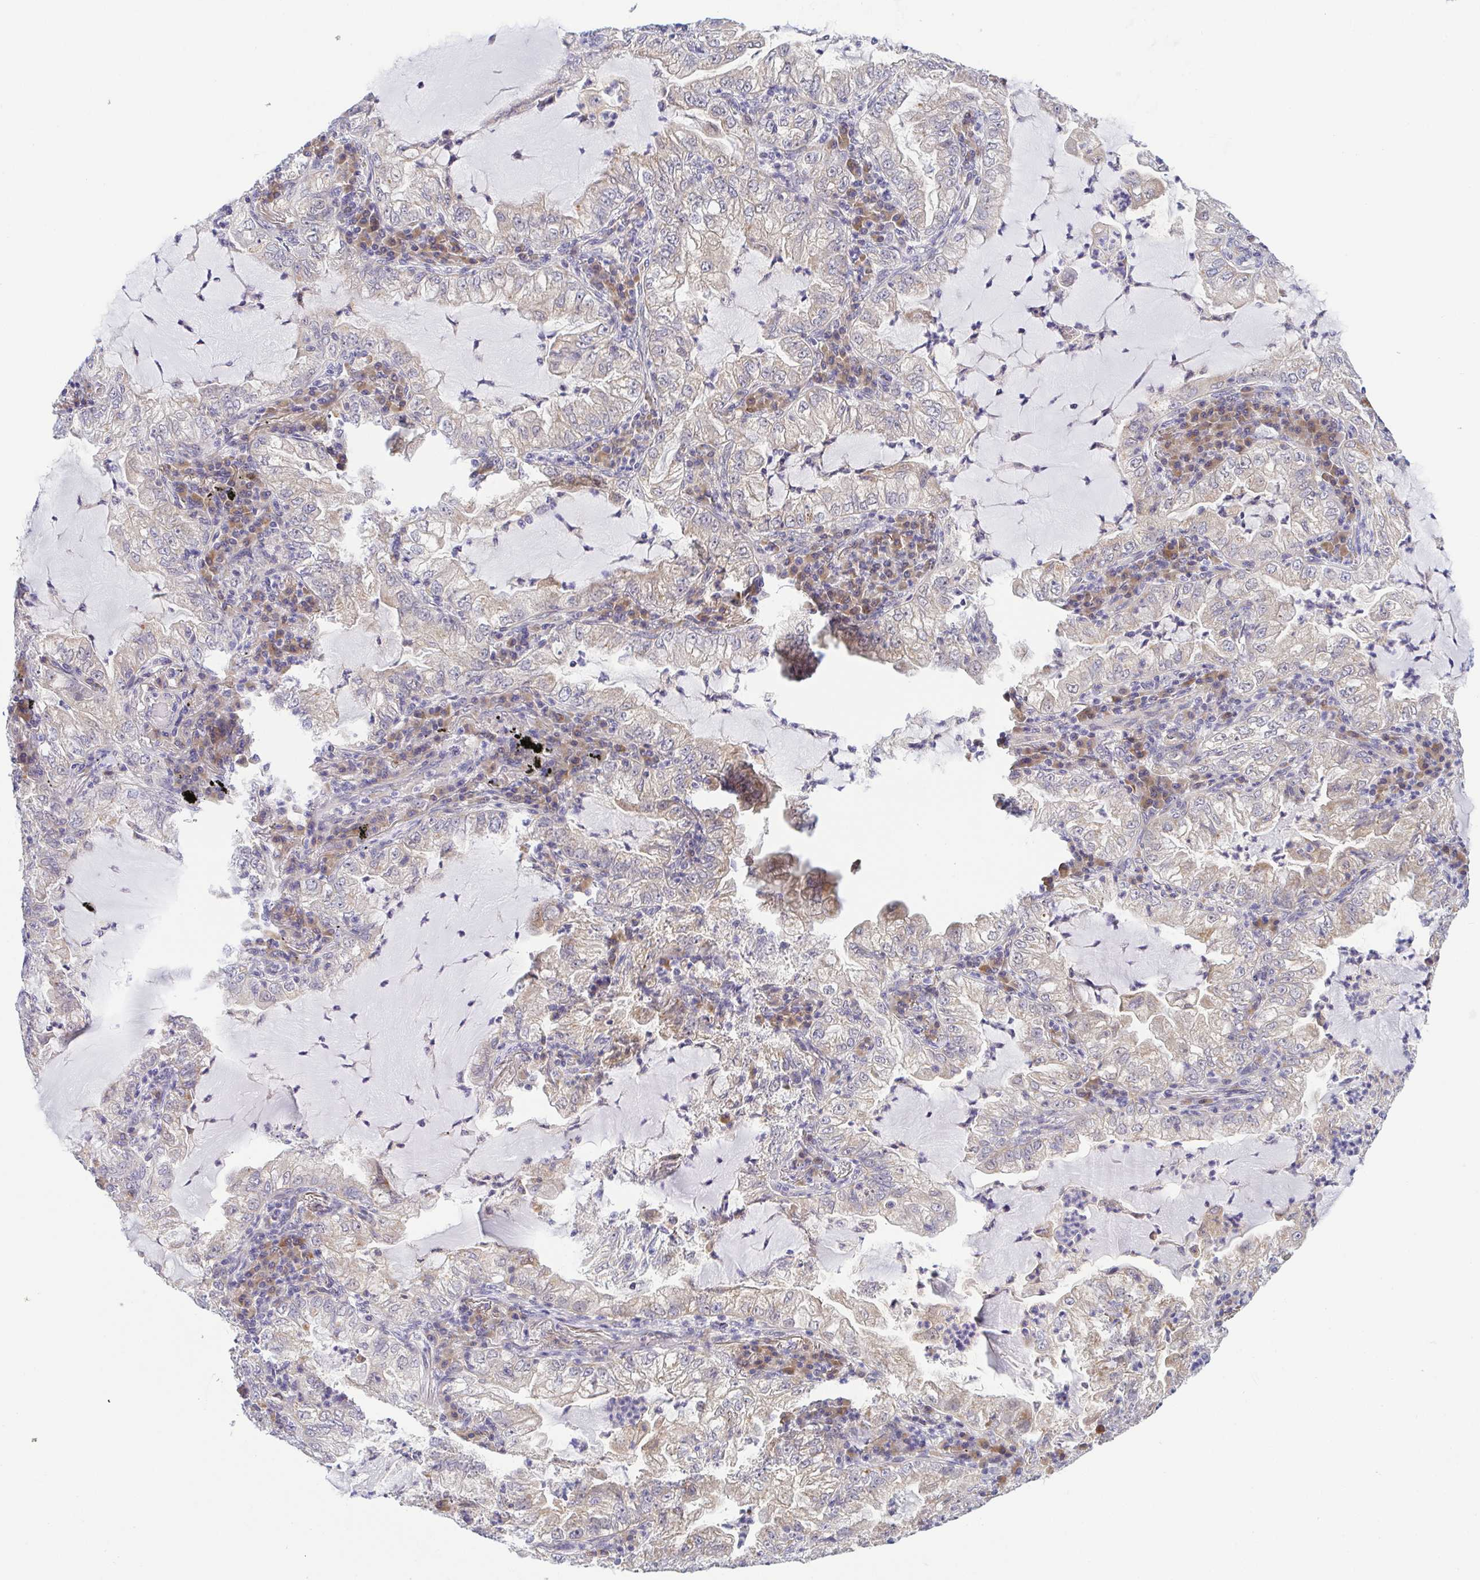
{"staining": {"intensity": "weak", "quantity": "25%-75%", "location": "cytoplasmic/membranous"}, "tissue": "lung cancer", "cell_type": "Tumor cells", "image_type": "cancer", "snomed": [{"axis": "morphology", "description": "Adenocarcinoma, NOS"}, {"axis": "topography", "description": "Lung"}], "caption": "Immunohistochemical staining of lung cancer (adenocarcinoma) displays low levels of weak cytoplasmic/membranous protein expression in approximately 25%-75% of tumor cells. (Stains: DAB in brown, nuclei in blue, Microscopy: brightfield microscopy at high magnification).", "gene": "BCL2L1", "patient": {"sex": "female", "age": 73}}